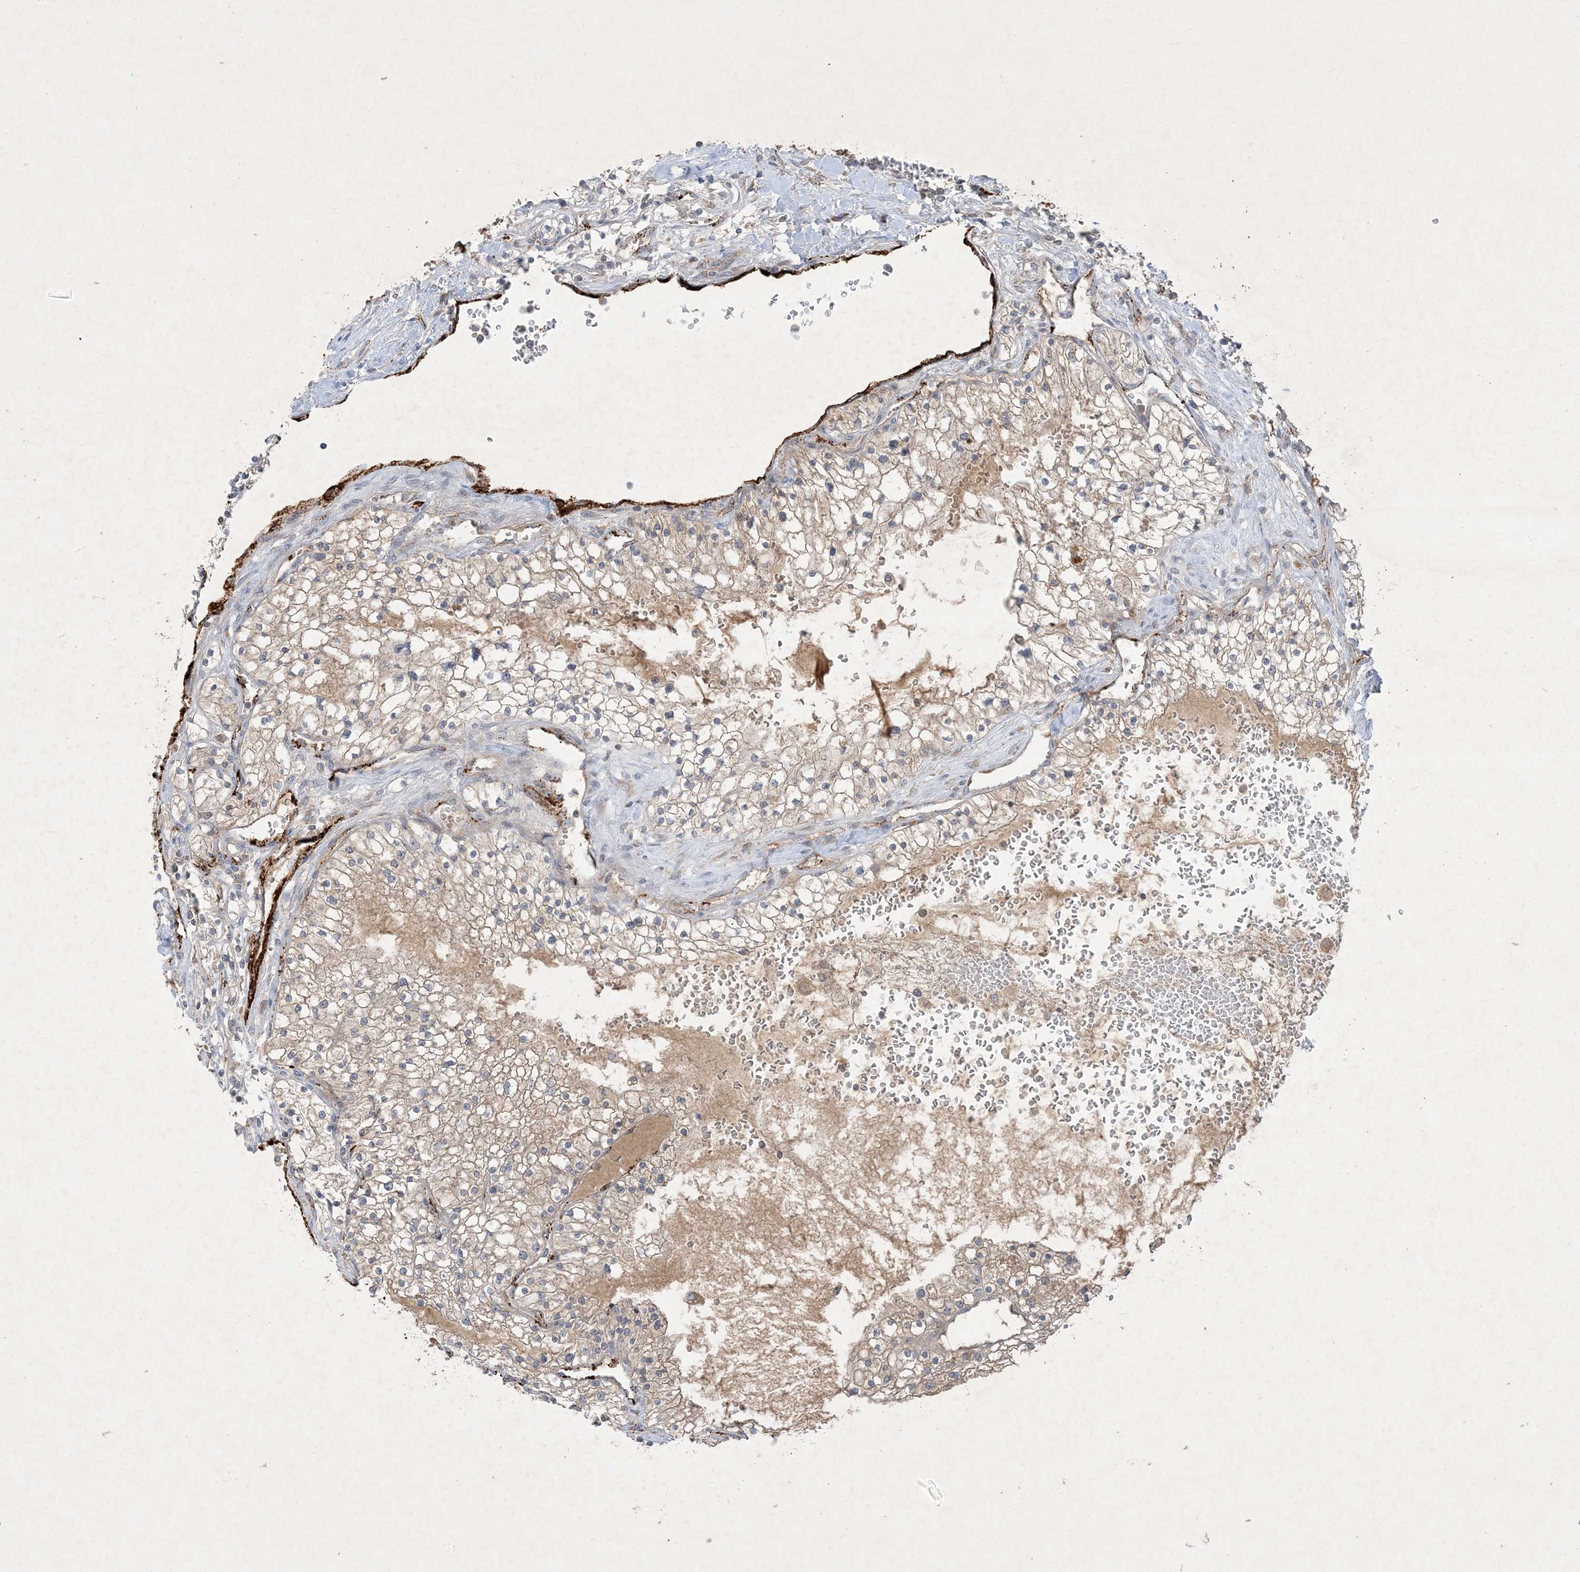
{"staining": {"intensity": "weak", "quantity": "25%-75%", "location": "cytoplasmic/membranous"}, "tissue": "renal cancer", "cell_type": "Tumor cells", "image_type": "cancer", "snomed": [{"axis": "morphology", "description": "Normal tissue, NOS"}, {"axis": "morphology", "description": "Adenocarcinoma, NOS"}, {"axis": "topography", "description": "Kidney"}], "caption": "Immunohistochemistry (IHC) staining of renal cancer, which shows low levels of weak cytoplasmic/membranous positivity in approximately 25%-75% of tumor cells indicating weak cytoplasmic/membranous protein expression. The staining was performed using DAB (brown) for protein detection and nuclei were counterstained in hematoxylin (blue).", "gene": "PRSS36", "patient": {"sex": "male", "age": 68}}